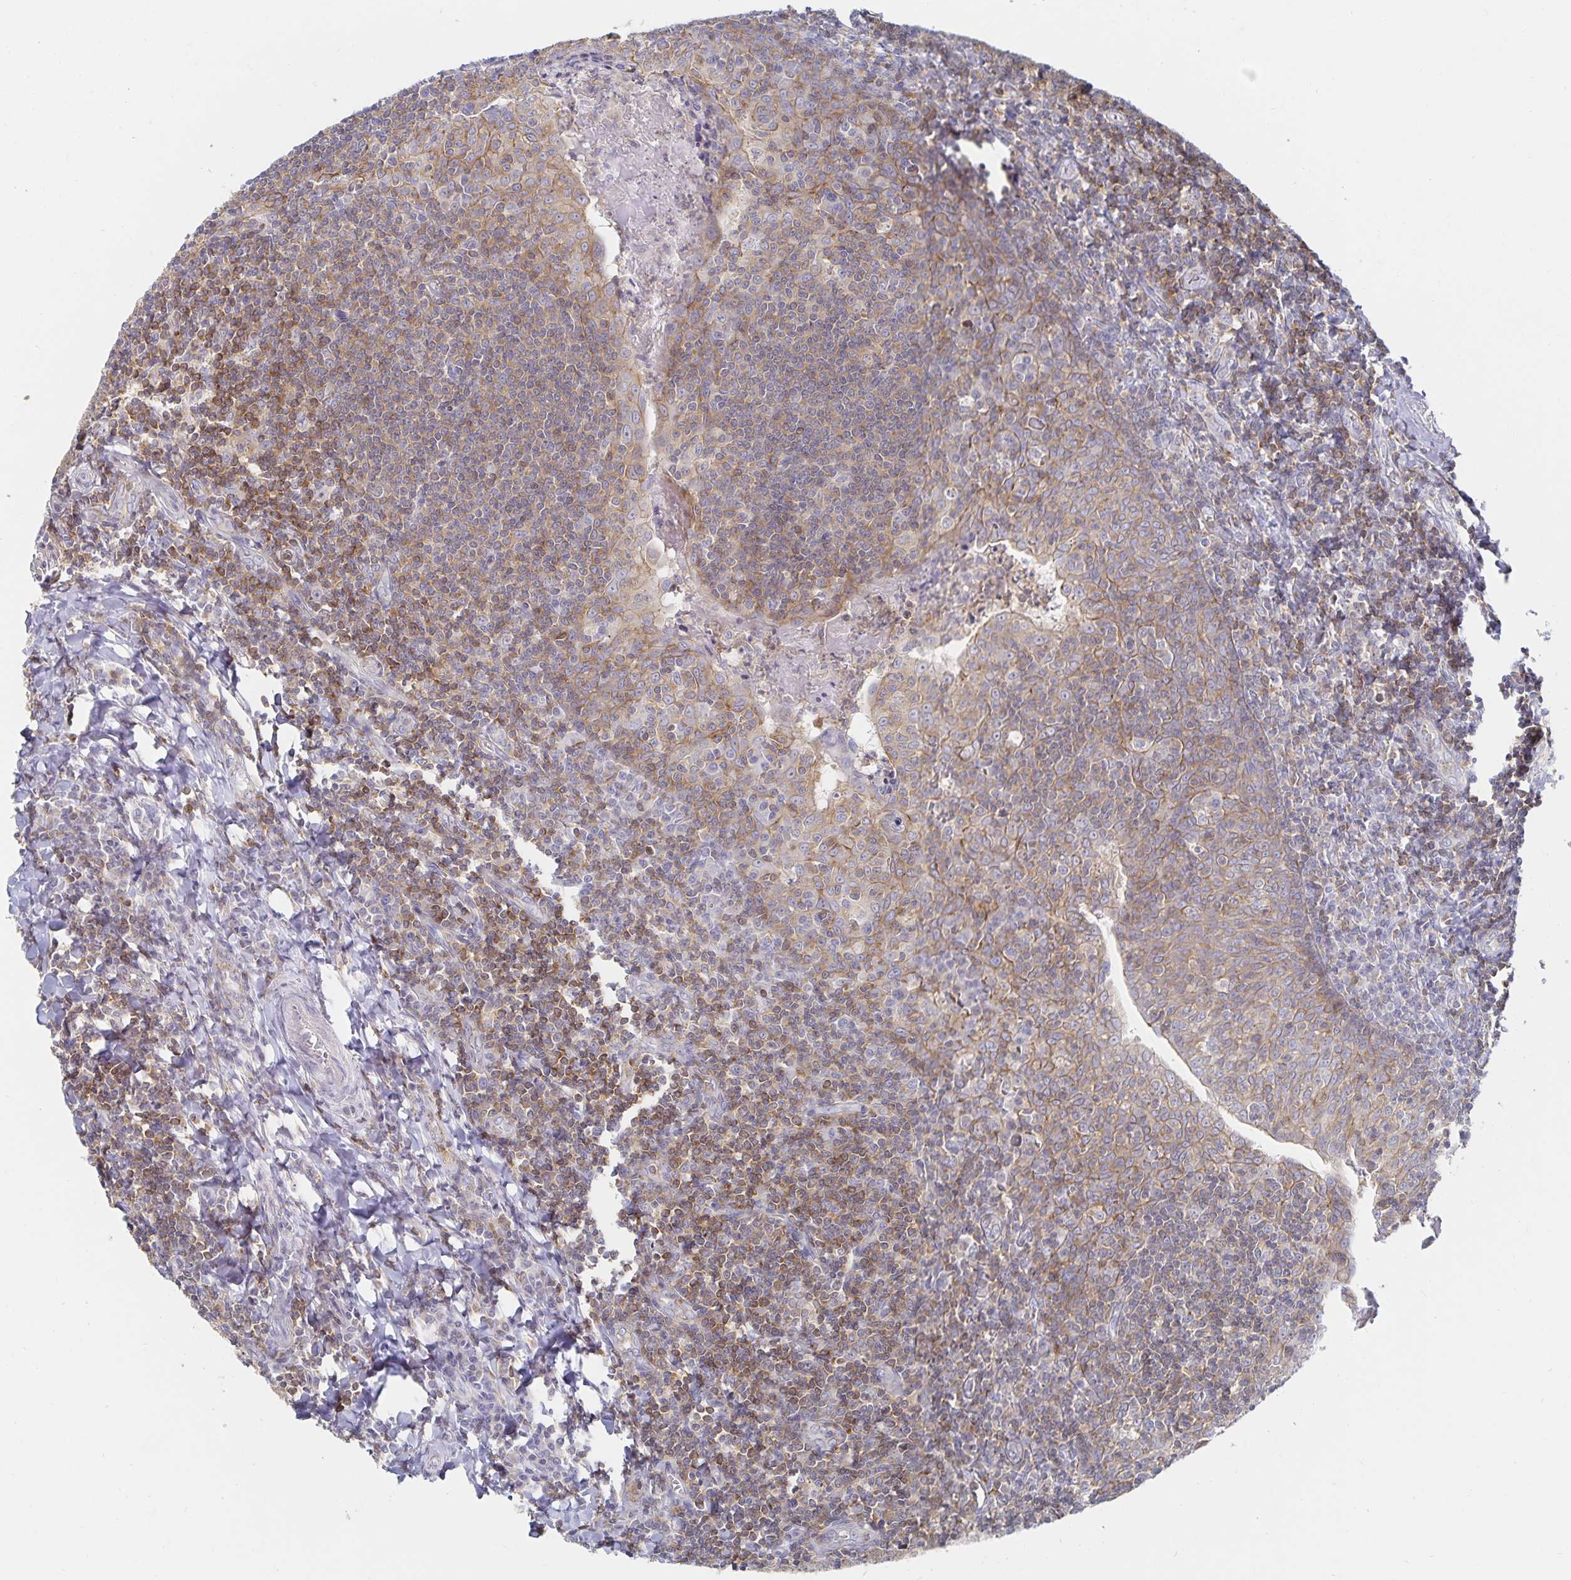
{"staining": {"intensity": "negative", "quantity": "none", "location": "none"}, "tissue": "tonsil", "cell_type": "Germinal center cells", "image_type": "normal", "snomed": [{"axis": "morphology", "description": "Normal tissue, NOS"}, {"axis": "morphology", "description": "Inflammation, NOS"}, {"axis": "topography", "description": "Tonsil"}], "caption": "Photomicrograph shows no significant protein positivity in germinal center cells of benign tonsil.", "gene": "PIK3CD", "patient": {"sex": "female", "age": 31}}